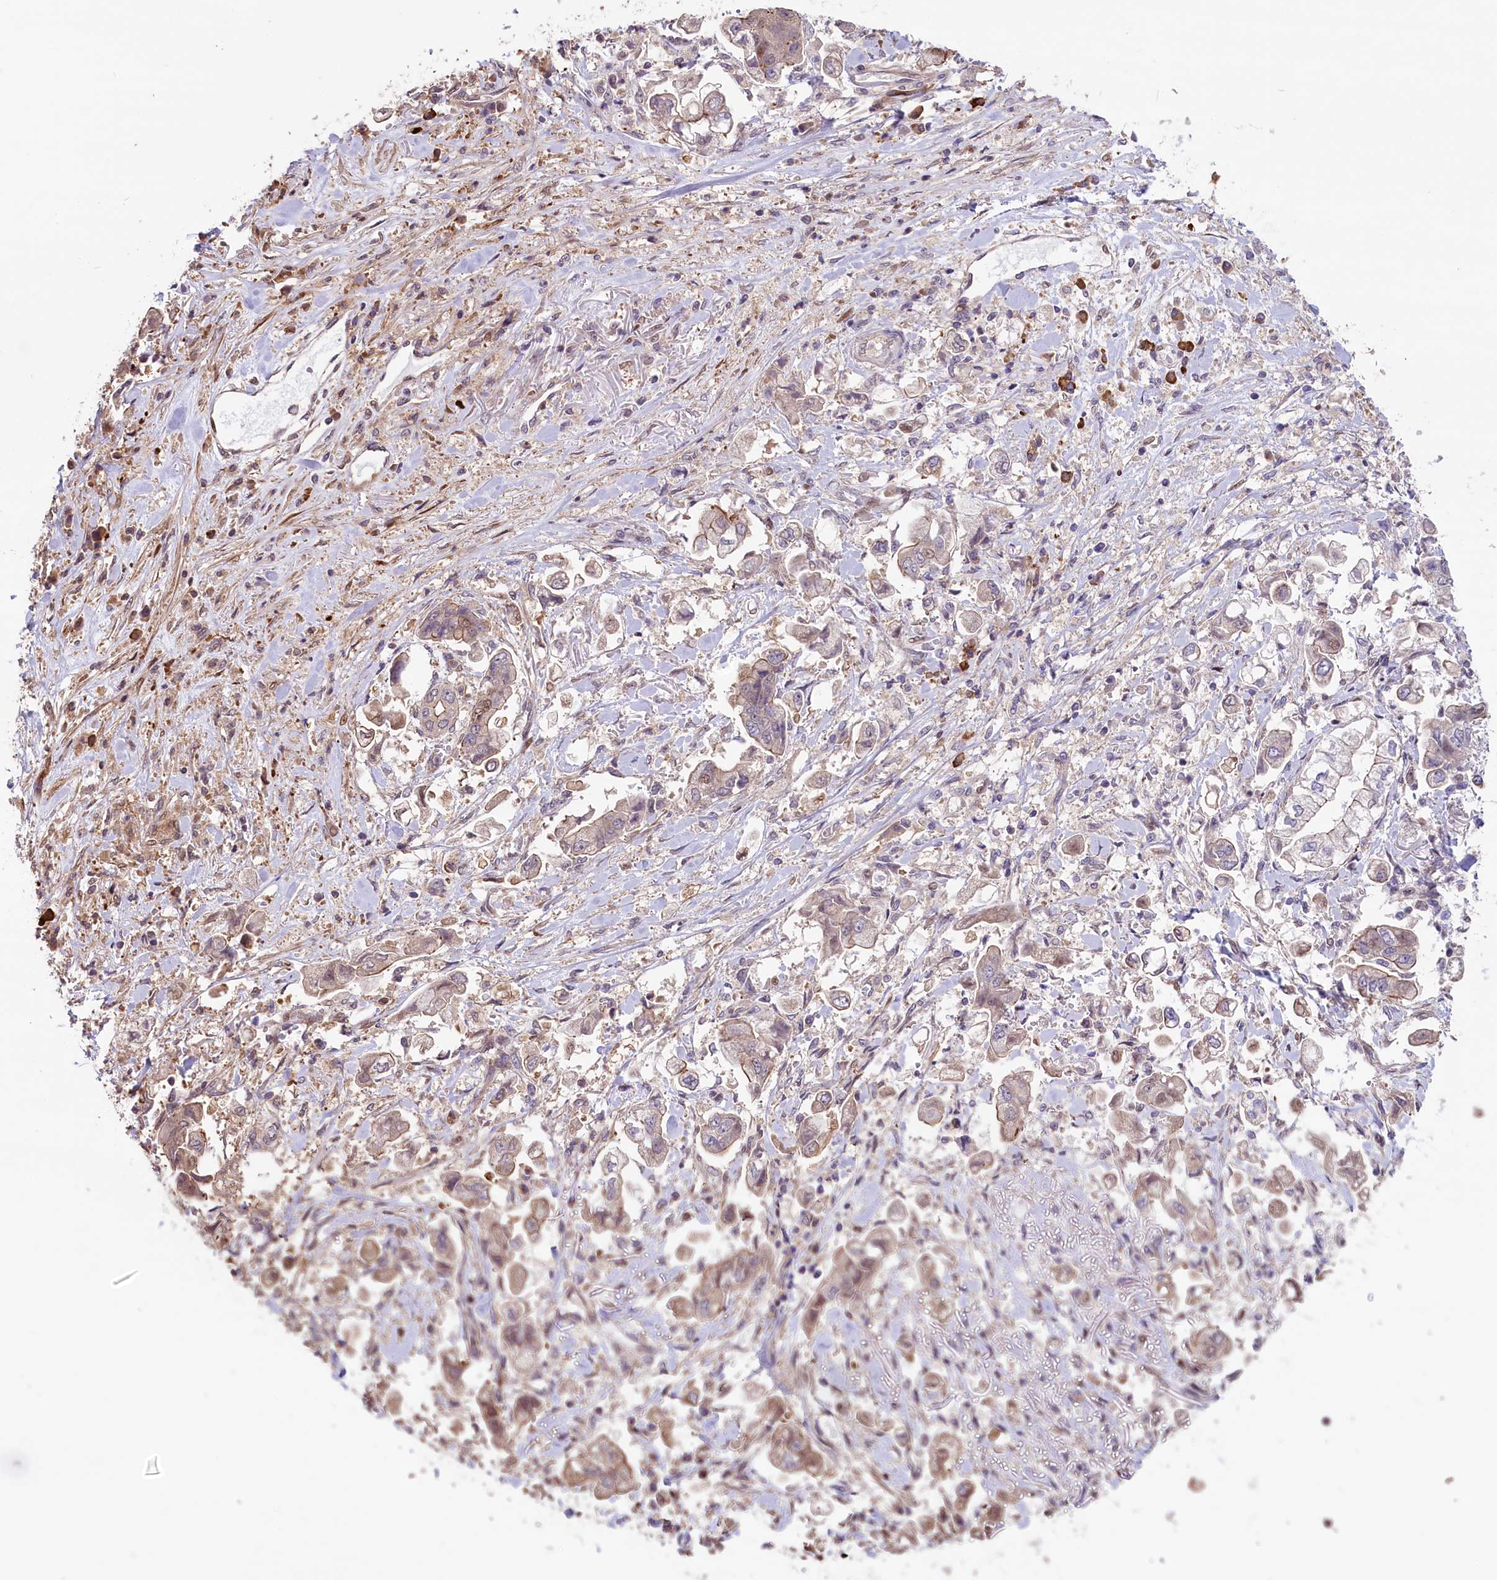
{"staining": {"intensity": "moderate", "quantity": "<25%", "location": "cytoplasmic/membranous"}, "tissue": "stomach cancer", "cell_type": "Tumor cells", "image_type": "cancer", "snomed": [{"axis": "morphology", "description": "Adenocarcinoma, NOS"}, {"axis": "topography", "description": "Stomach"}], "caption": "Stomach cancer (adenocarcinoma) was stained to show a protein in brown. There is low levels of moderate cytoplasmic/membranous expression in approximately <25% of tumor cells.", "gene": "RIC8A", "patient": {"sex": "male", "age": 62}}